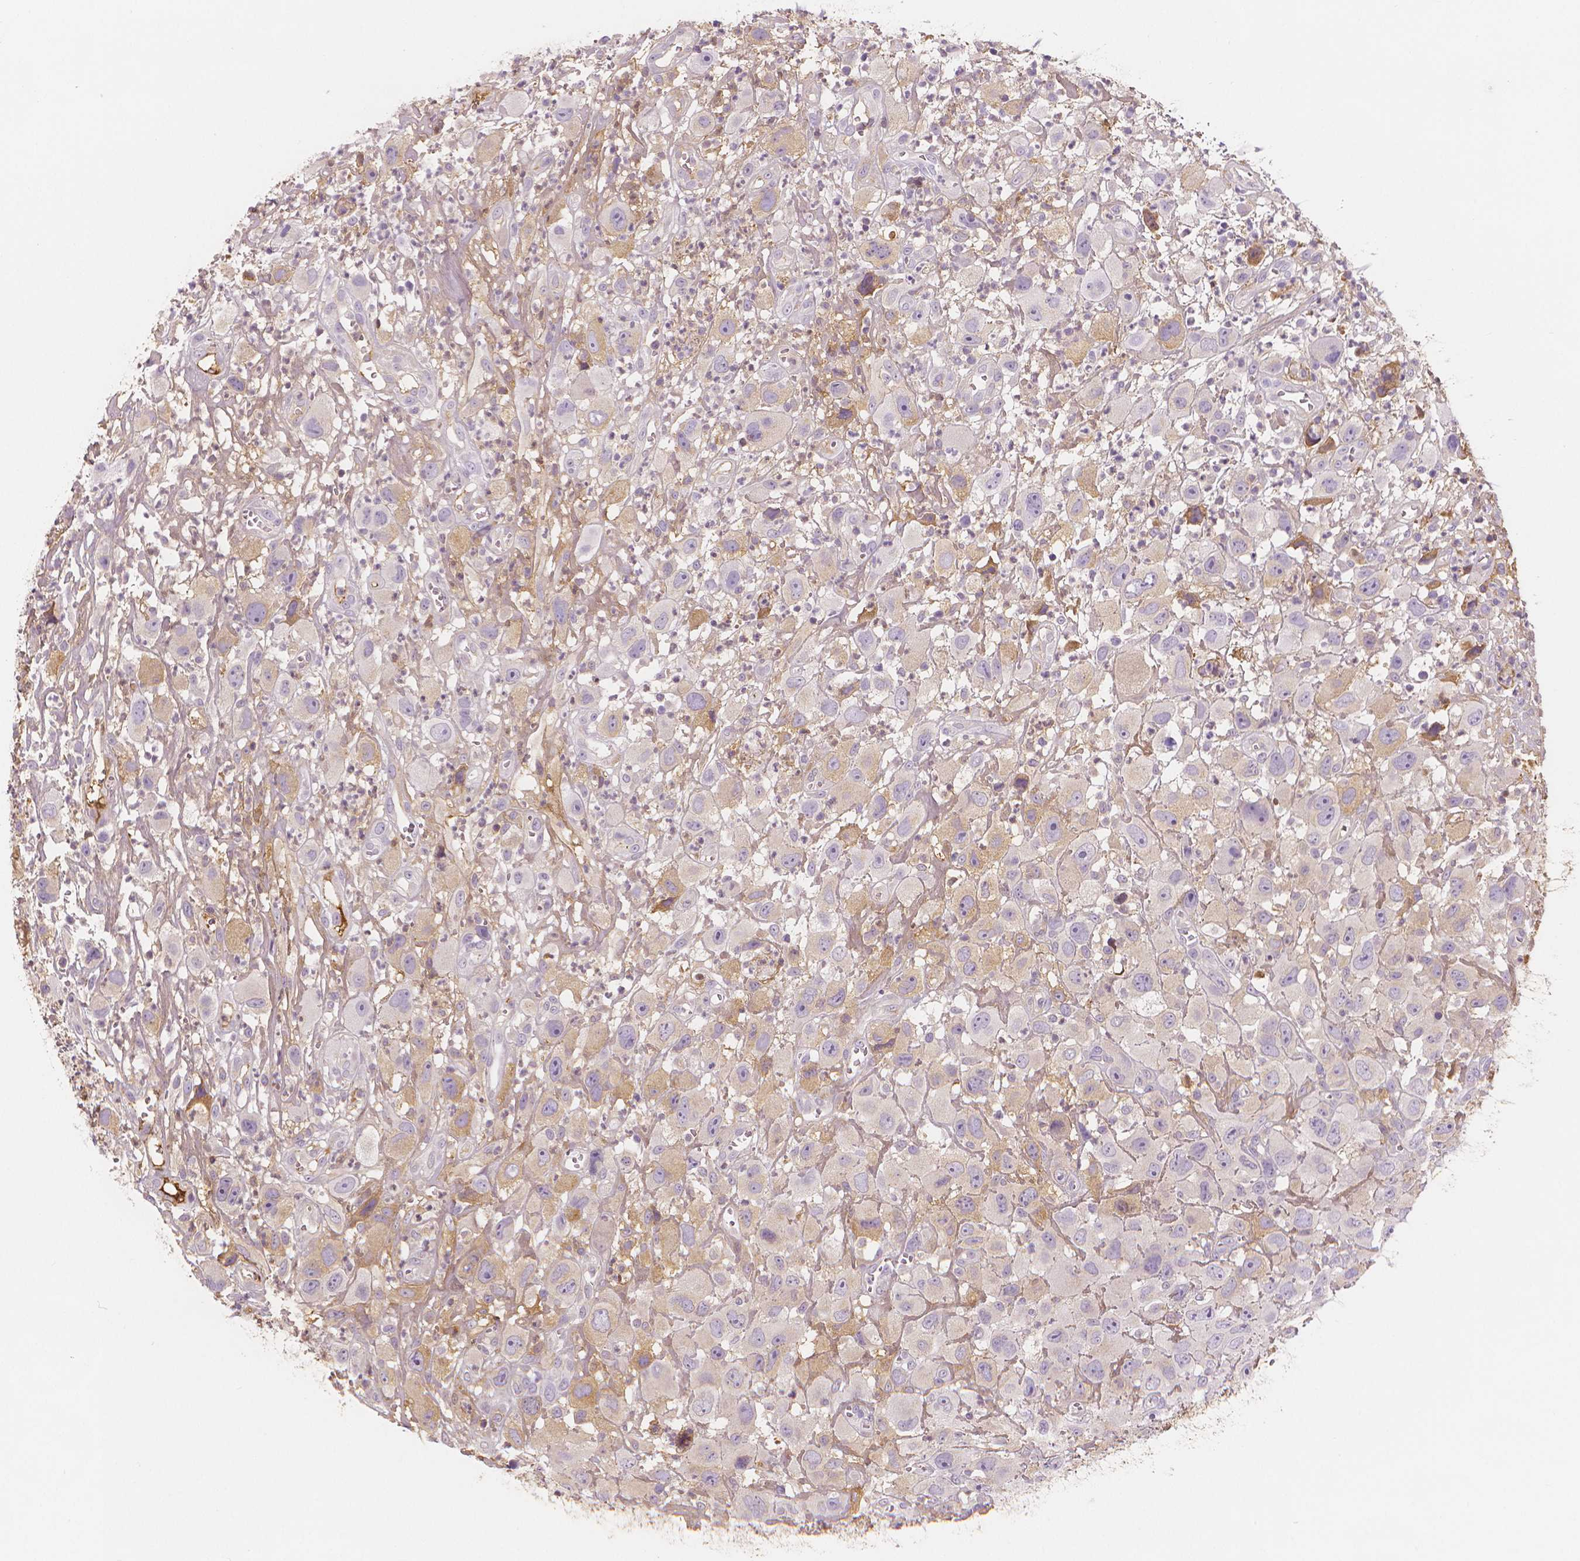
{"staining": {"intensity": "weak", "quantity": "<25%", "location": "cytoplasmic/membranous"}, "tissue": "head and neck cancer", "cell_type": "Tumor cells", "image_type": "cancer", "snomed": [{"axis": "morphology", "description": "Squamous cell carcinoma, NOS"}, {"axis": "morphology", "description": "Squamous cell carcinoma, metastatic, NOS"}, {"axis": "topography", "description": "Oral tissue"}, {"axis": "topography", "description": "Head-Neck"}], "caption": "Image shows no protein staining in tumor cells of head and neck metastatic squamous cell carcinoma tissue.", "gene": "APOA4", "patient": {"sex": "female", "age": 85}}